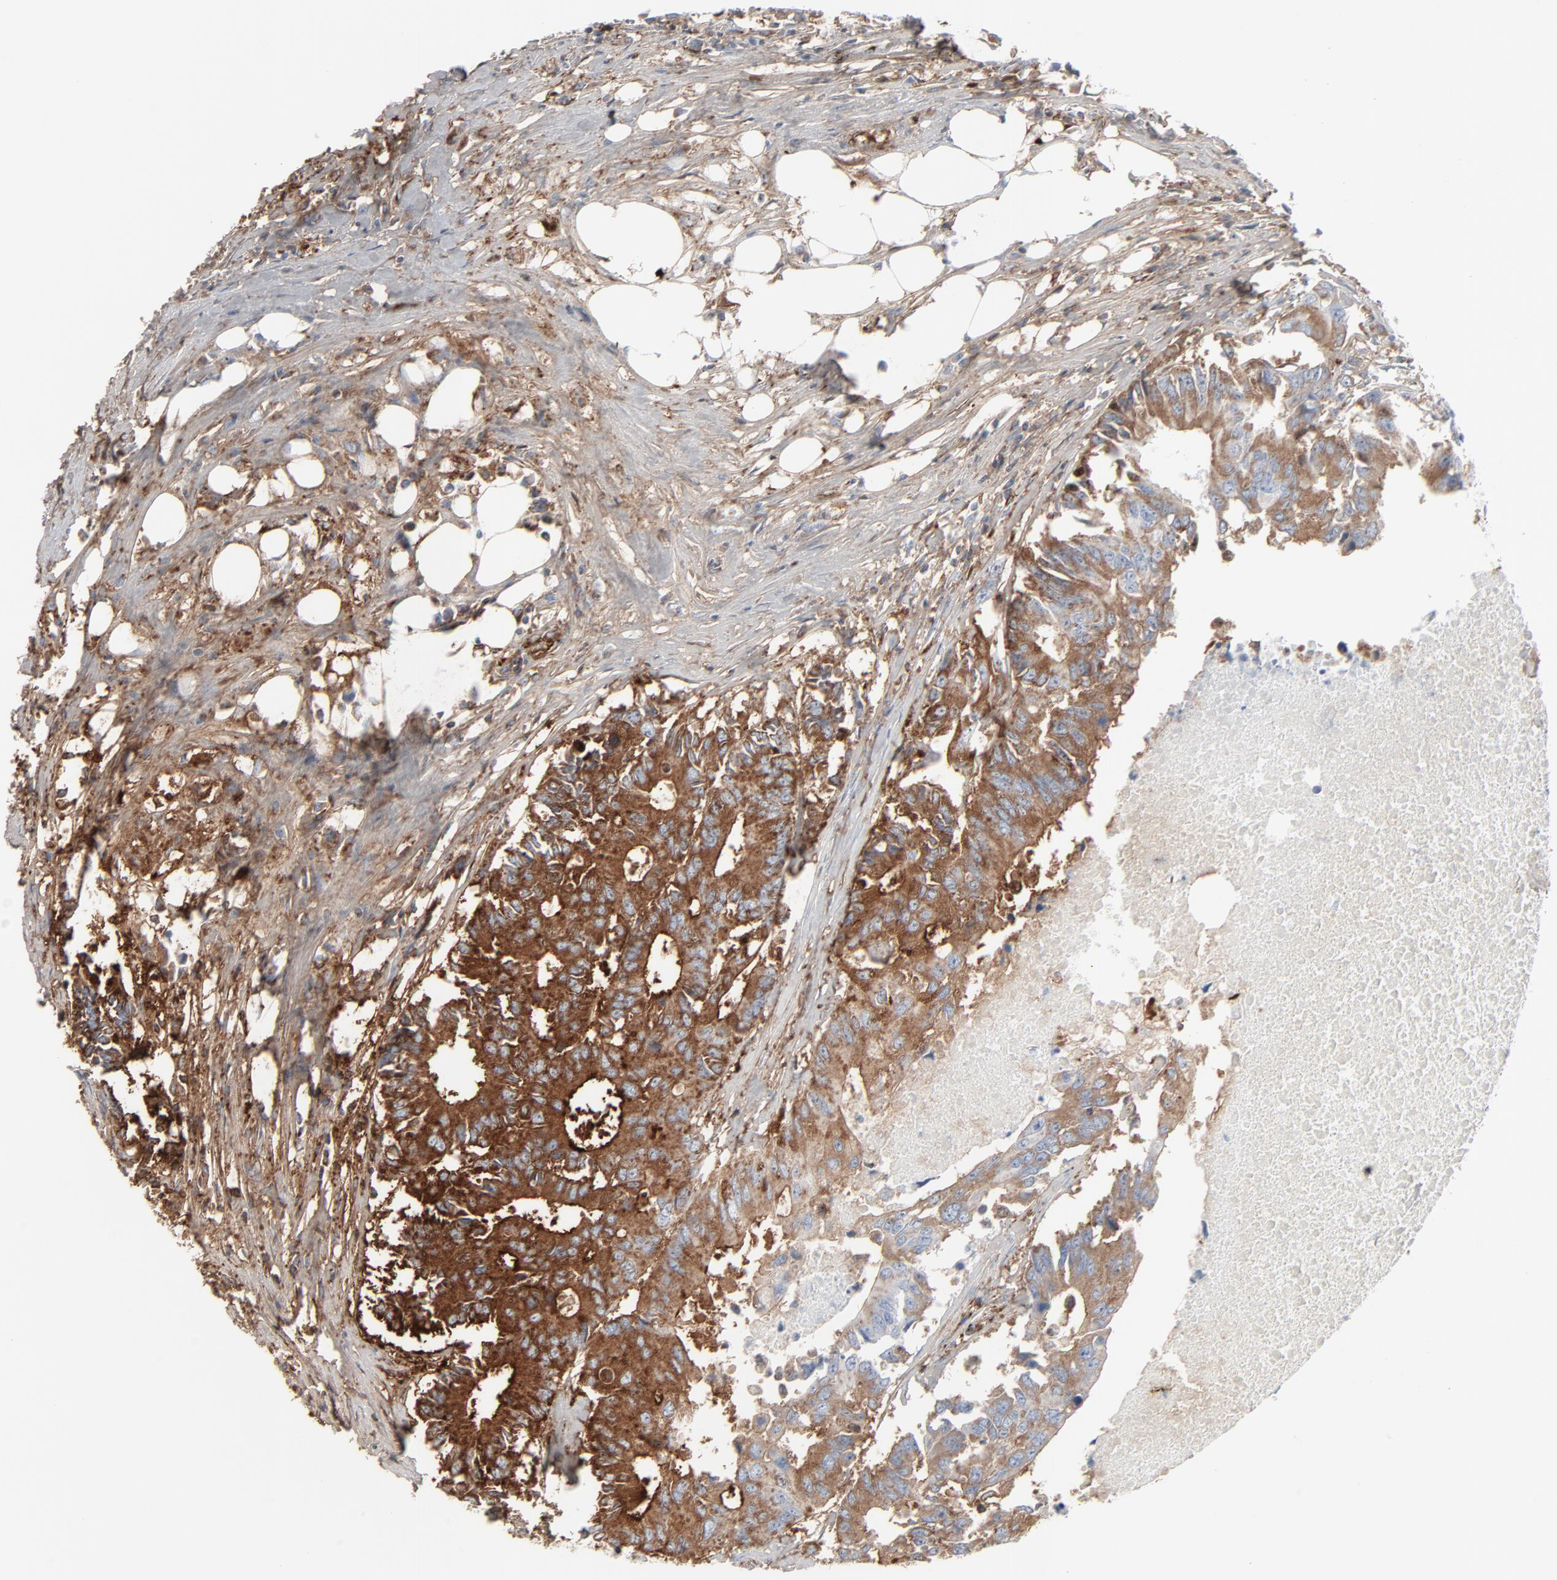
{"staining": {"intensity": "strong", "quantity": ">75%", "location": "cytoplasmic/membranous"}, "tissue": "colorectal cancer", "cell_type": "Tumor cells", "image_type": "cancer", "snomed": [{"axis": "morphology", "description": "Adenocarcinoma, NOS"}, {"axis": "topography", "description": "Colon"}], "caption": "Brown immunohistochemical staining in colorectal adenocarcinoma displays strong cytoplasmic/membranous positivity in approximately >75% of tumor cells.", "gene": "BGN", "patient": {"sex": "male", "age": 71}}